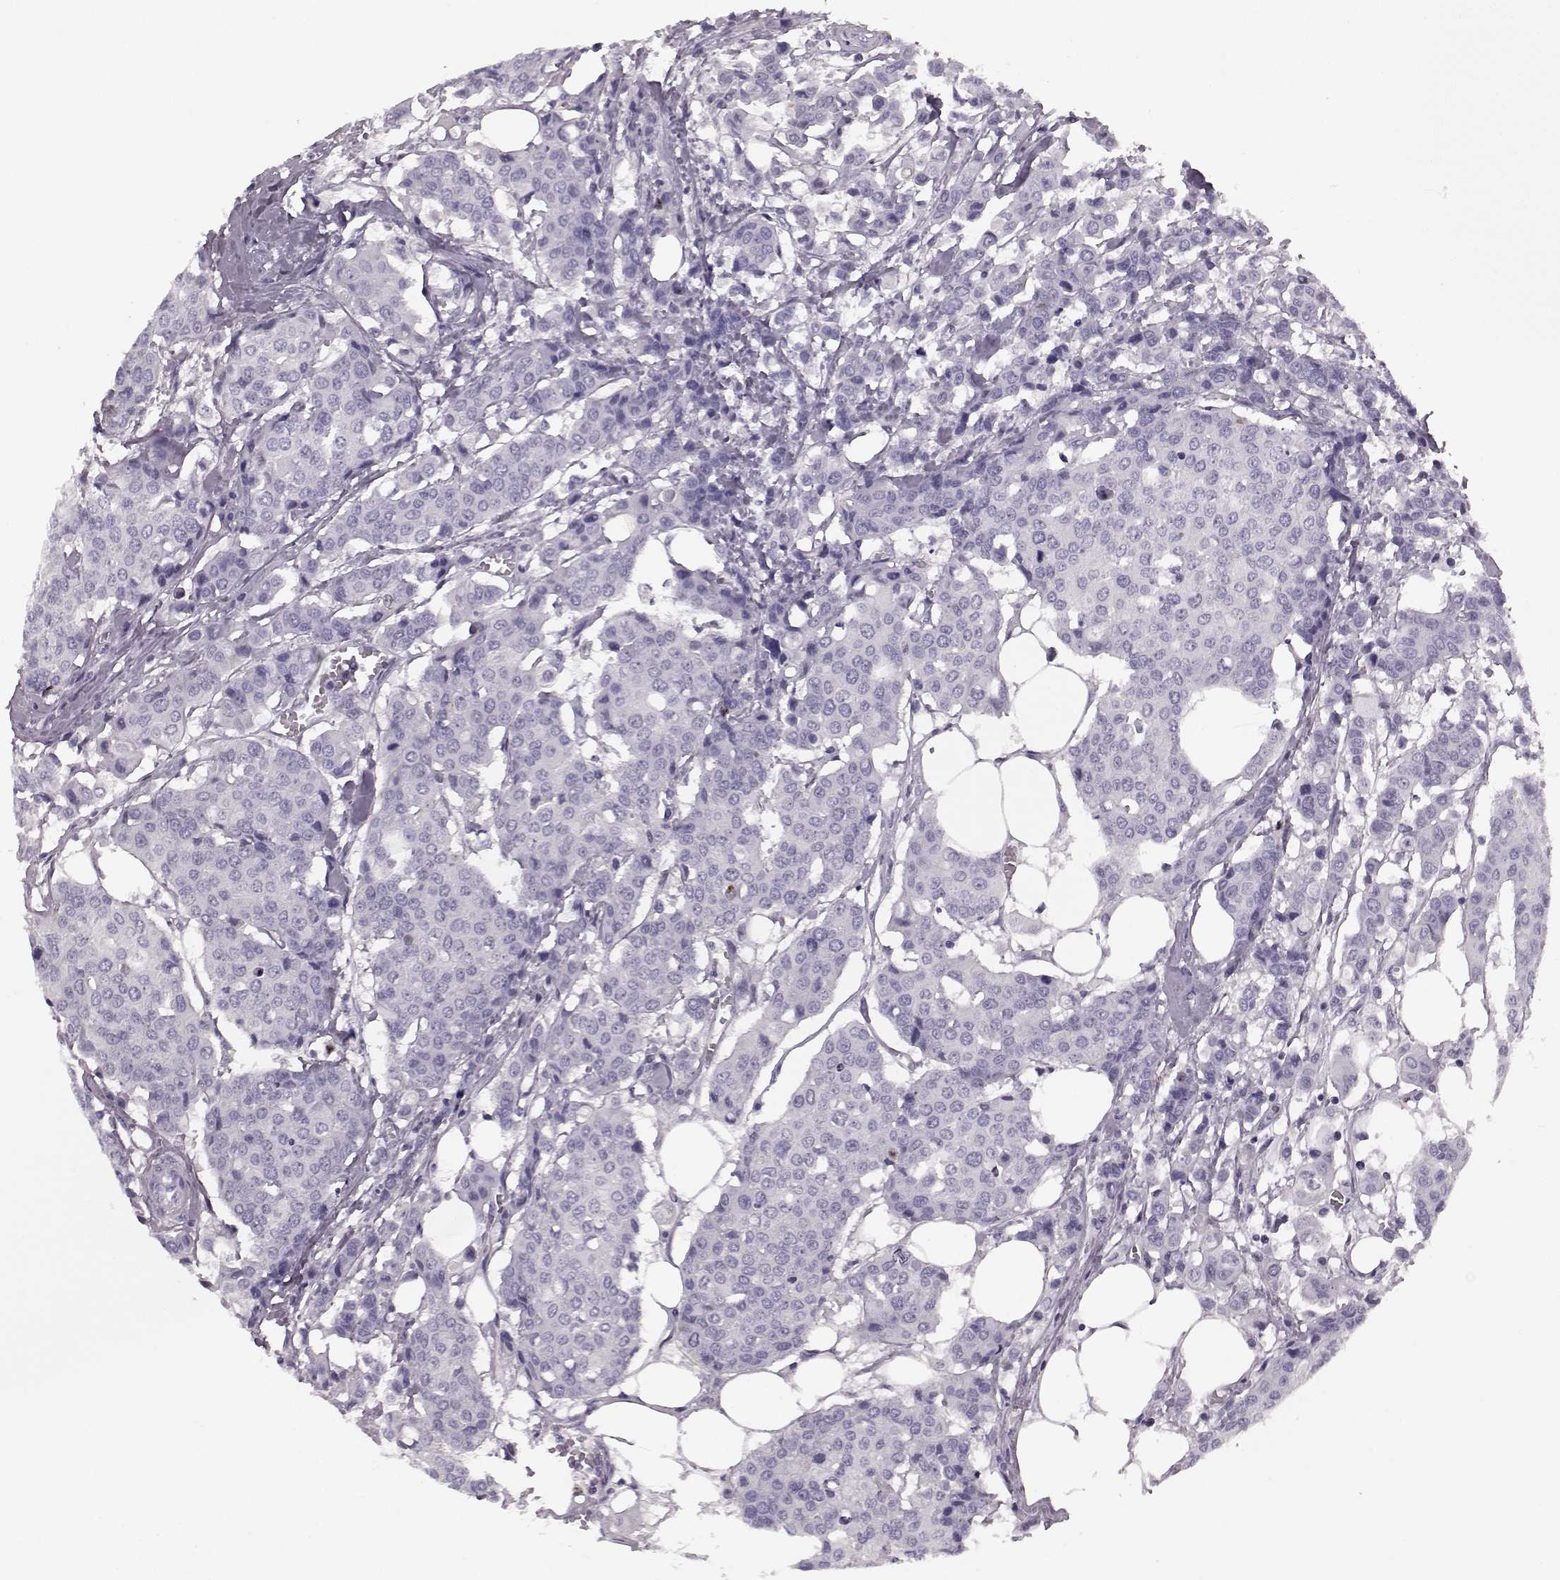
{"staining": {"intensity": "negative", "quantity": "none", "location": "none"}, "tissue": "carcinoid", "cell_type": "Tumor cells", "image_type": "cancer", "snomed": [{"axis": "morphology", "description": "Carcinoid, malignant, NOS"}, {"axis": "topography", "description": "Colon"}], "caption": "This micrograph is of carcinoid stained with IHC to label a protein in brown with the nuclei are counter-stained blue. There is no expression in tumor cells.", "gene": "CST7", "patient": {"sex": "male", "age": 81}}